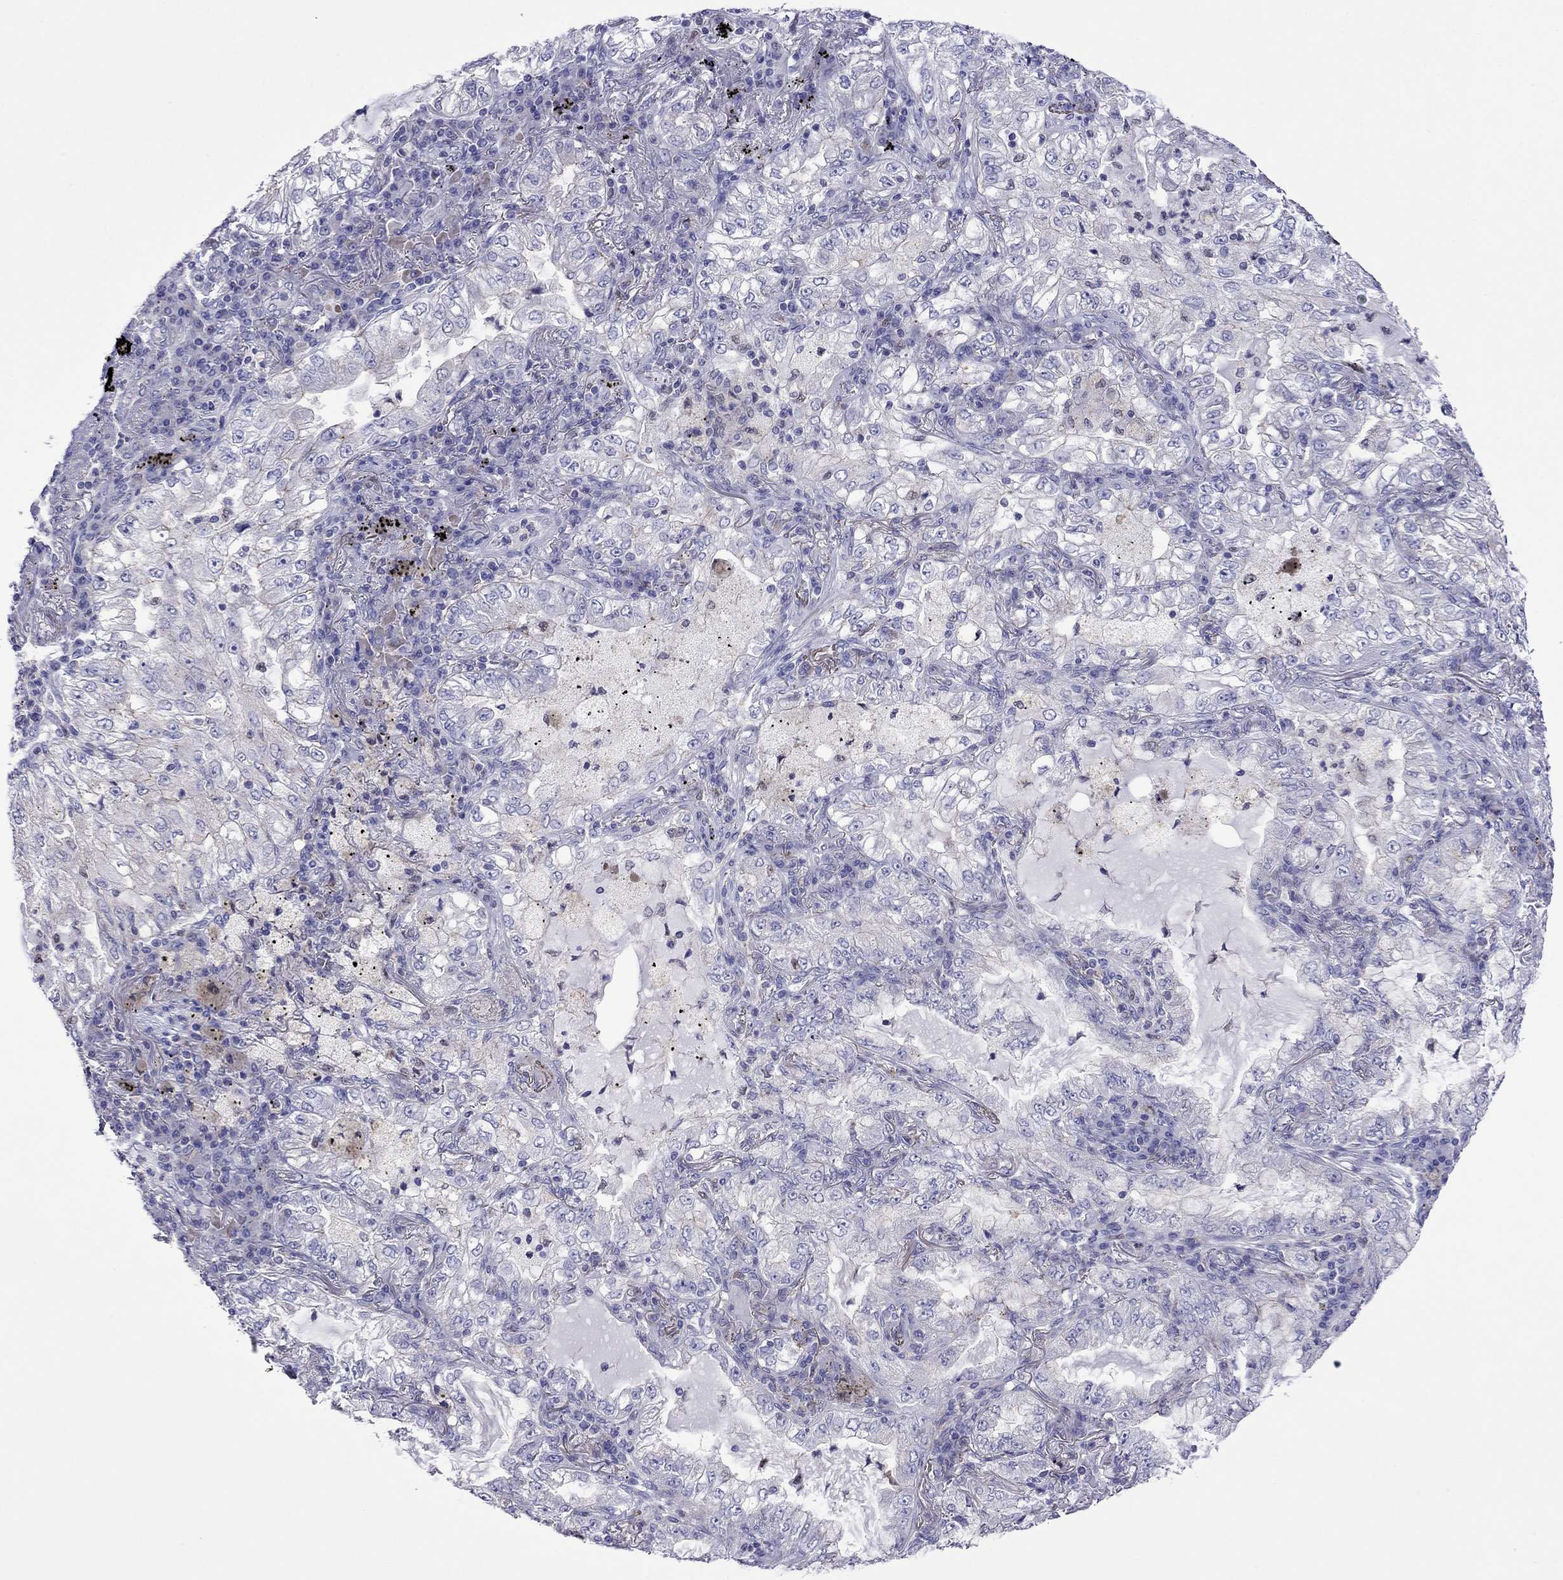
{"staining": {"intensity": "negative", "quantity": "none", "location": "none"}, "tissue": "lung cancer", "cell_type": "Tumor cells", "image_type": "cancer", "snomed": [{"axis": "morphology", "description": "Adenocarcinoma, NOS"}, {"axis": "topography", "description": "Lung"}], "caption": "This is an immunohistochemistry (IHC) micrograph of human lung adenocarcinoma. There is no staining in tumor cells.", "gene": "MPZ", "patient": {"sex": "female", "age": 73}}